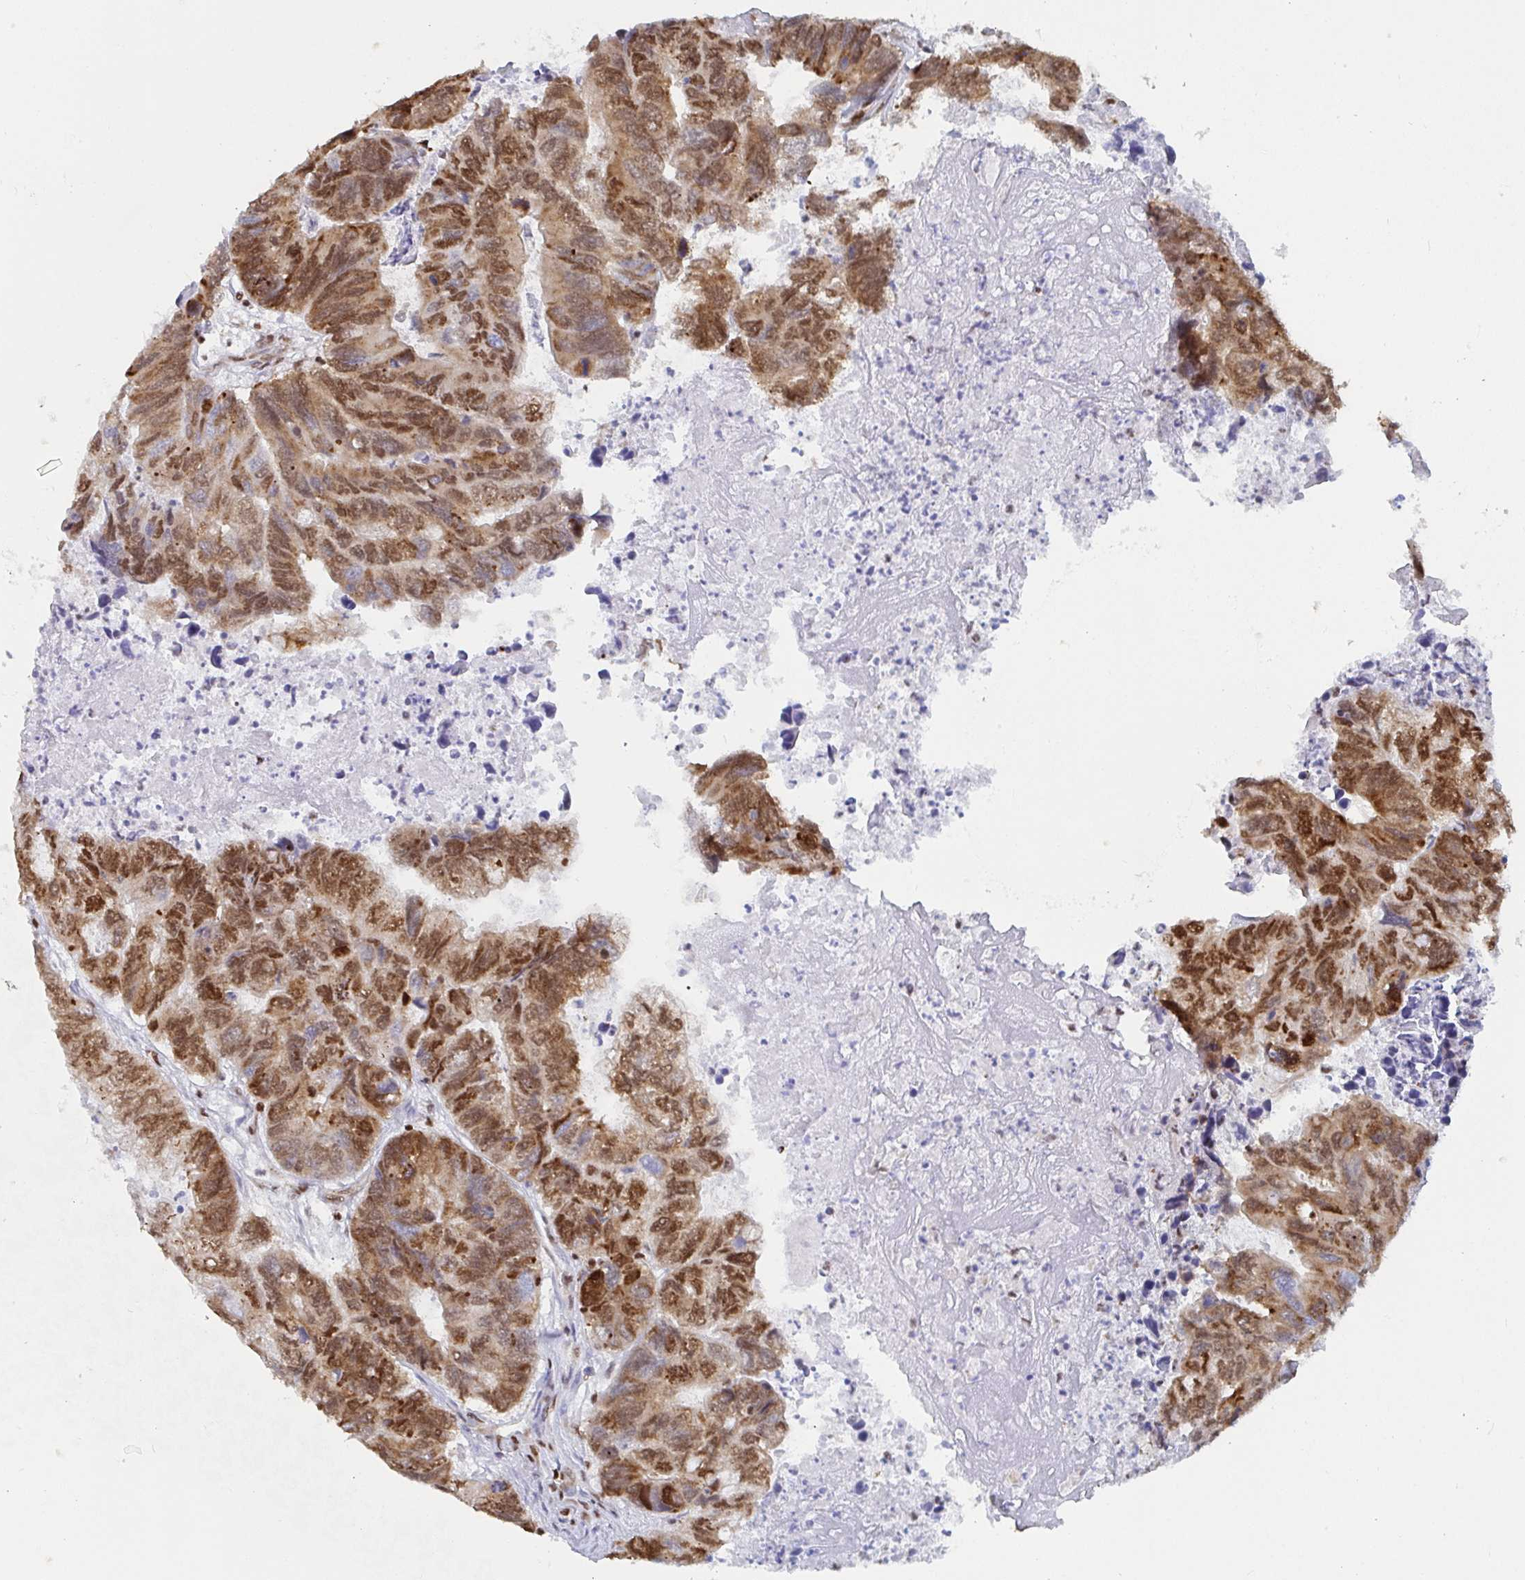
{"staining": {"intensity": "moderate", "quantity": ">75%", "location": "cytoplasmic/membranous,nuclear"}, "tissue": "colorectal cancer", "cell_type": "Tumor cells", "image_type": "cancer", "snomed": [{"axis": "morphology", "description": "Adenocarcinoma, NOS"}, {"axis": "topography", "description": "Colon"}], "caption": "IHC (DAB) staining of colorectal adenocarcinoma displays moderate cytoplasmic/membranous and nuclear protein staining in approximately >75% of tumor cells.", "gene": "EWSR1", "patient": {"sex": "female", "age": 67}}